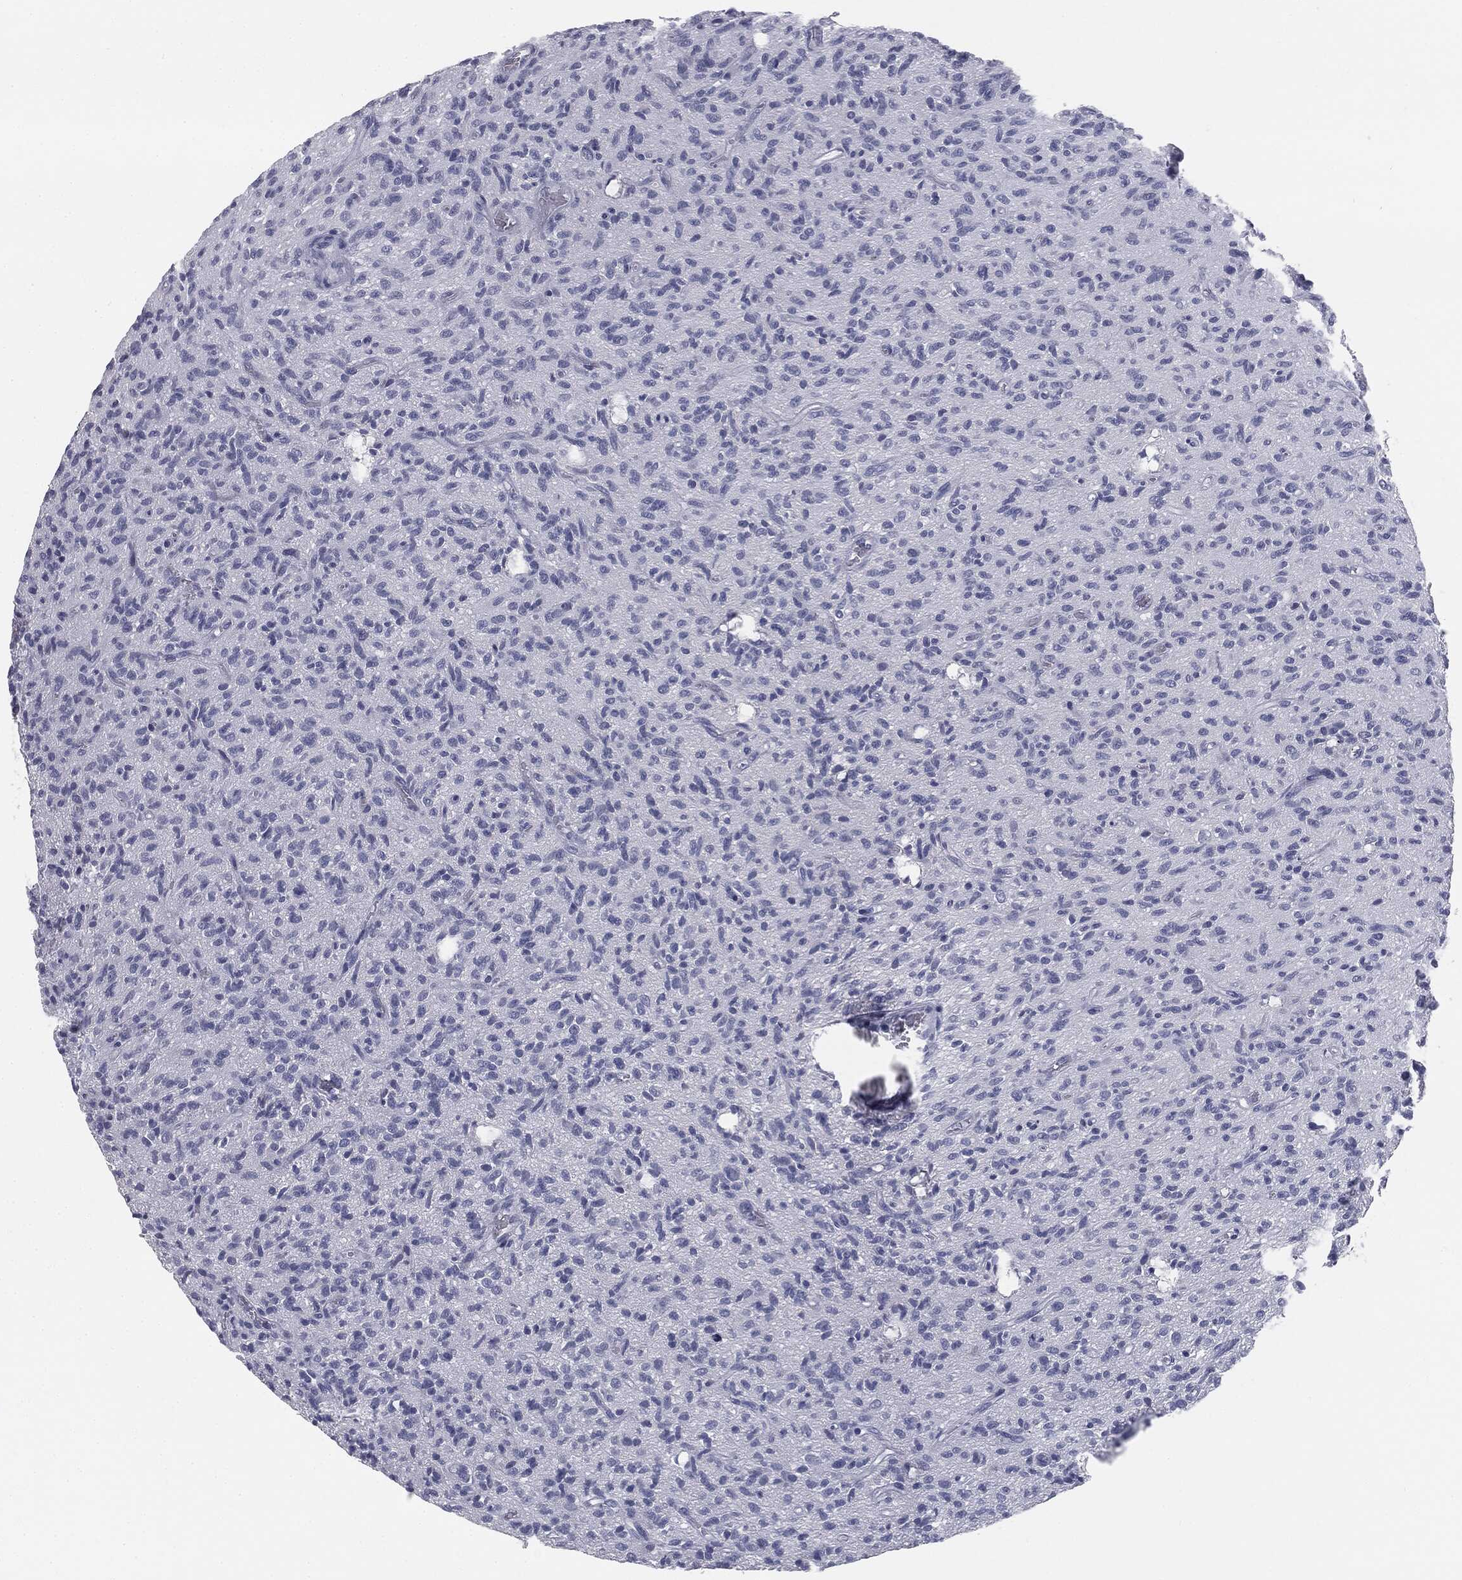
{"staining": {"intensity": "negative", "quantity": "none", "location": "none"}, "tissue": "glioma", "cell_type": "Tumor cells", "image_type": "cancer", "snomed": [{"axis": "morphology", "description": "Glioma, malignant, High grade"}, {"axis": "topography", "description": "Brain"}], "caption": "The photomicrograph exhibits no significant staining in tumor cells of glioma.", "gene": "MUC5AC", "patient": {"sex": "male", "age": 64}}